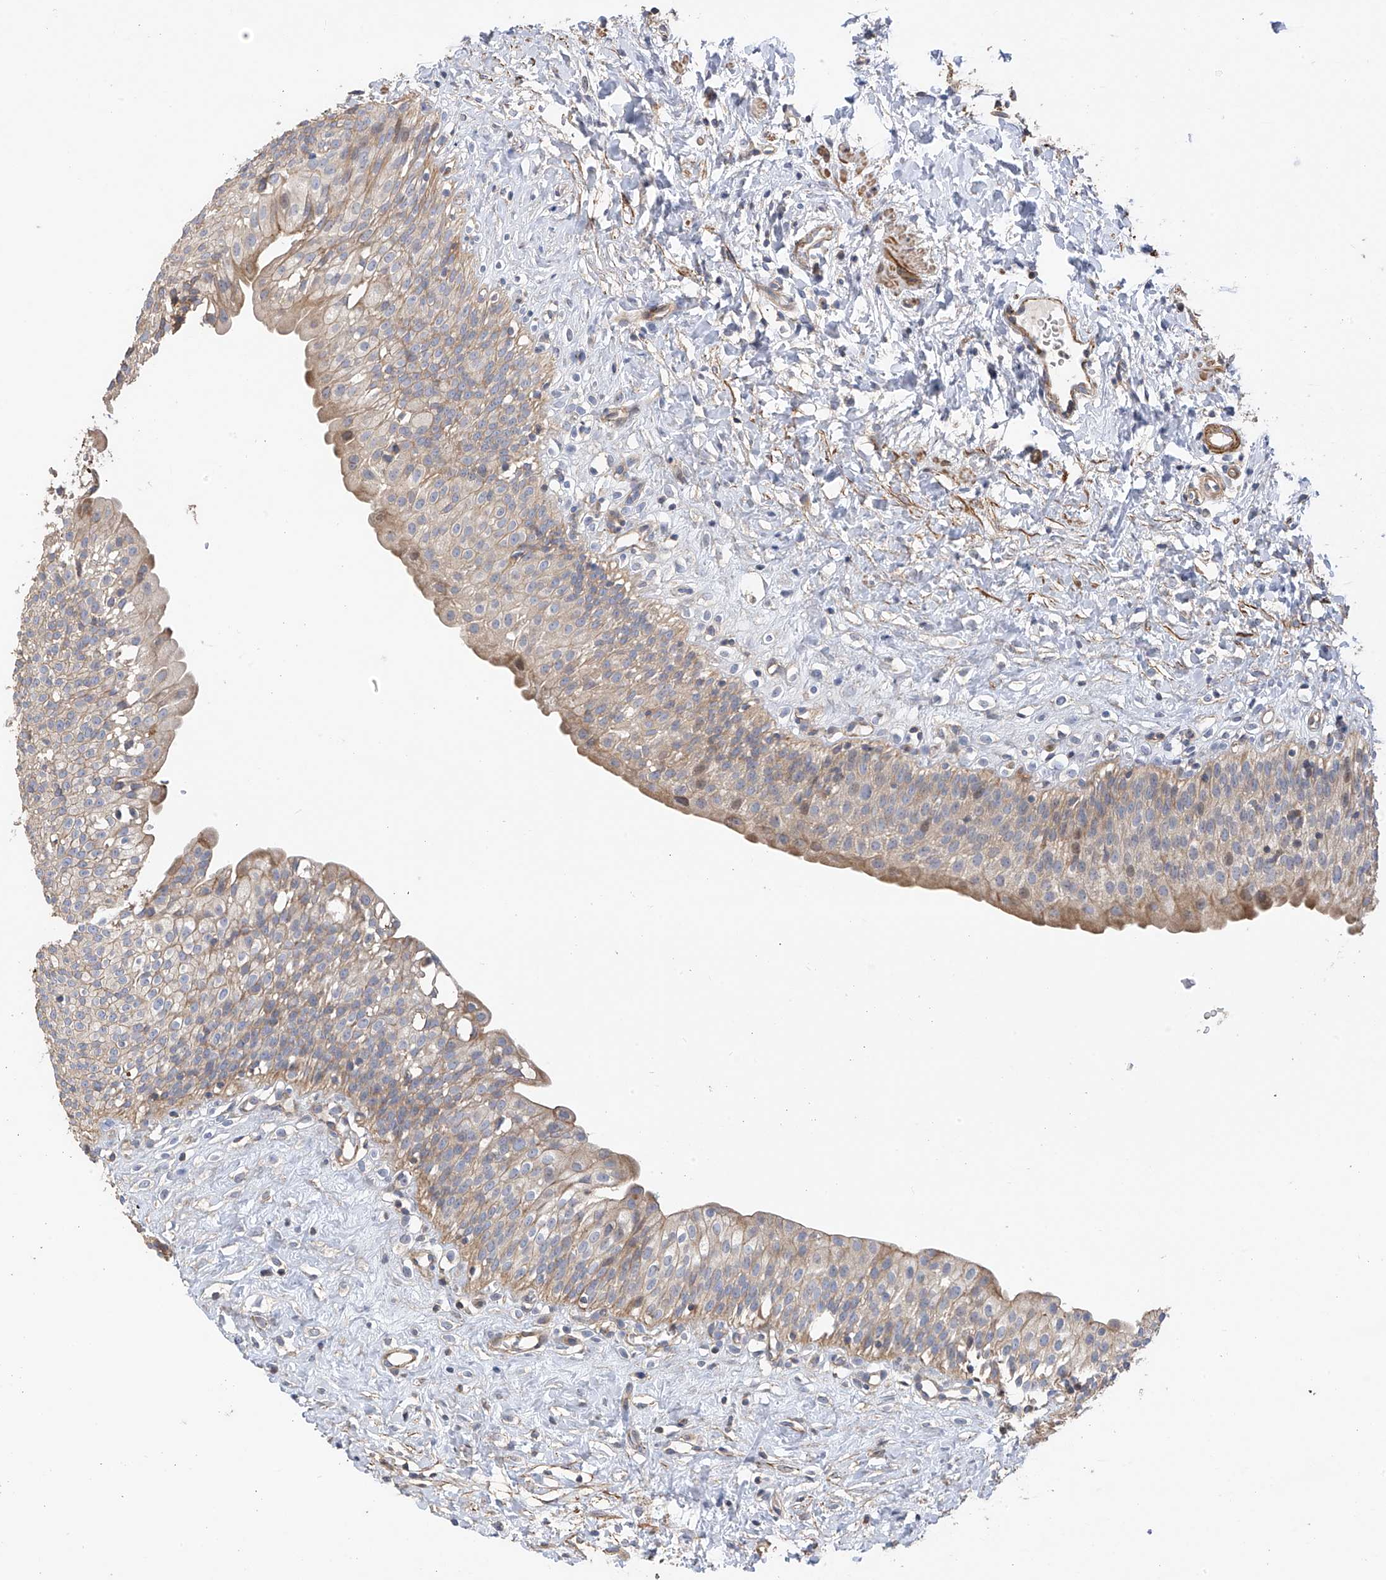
{"staining": {"intensity": "moderate", "quantity": "<25%", "location": "cytoplasmic/membranous"}, "tissue": "urinary bladder", "cell_type": "Urothelial cells", "image_type": "normal", "snomed": [{"axis": "morphology", "description": "Normal tissue, NOS"}, {"axis": "topography", "description": "Urinary bladder"}], "caption": "A high-resolution photomicrograph shows immunohistochemistry (IHC) staining of normal urinary bladder, which reveals moderate cytoplasmic/membranous expression in about <25% of urothelial cells.", "gene": "SLC43A3", "patient": {"sex": "male", "age": 51}}